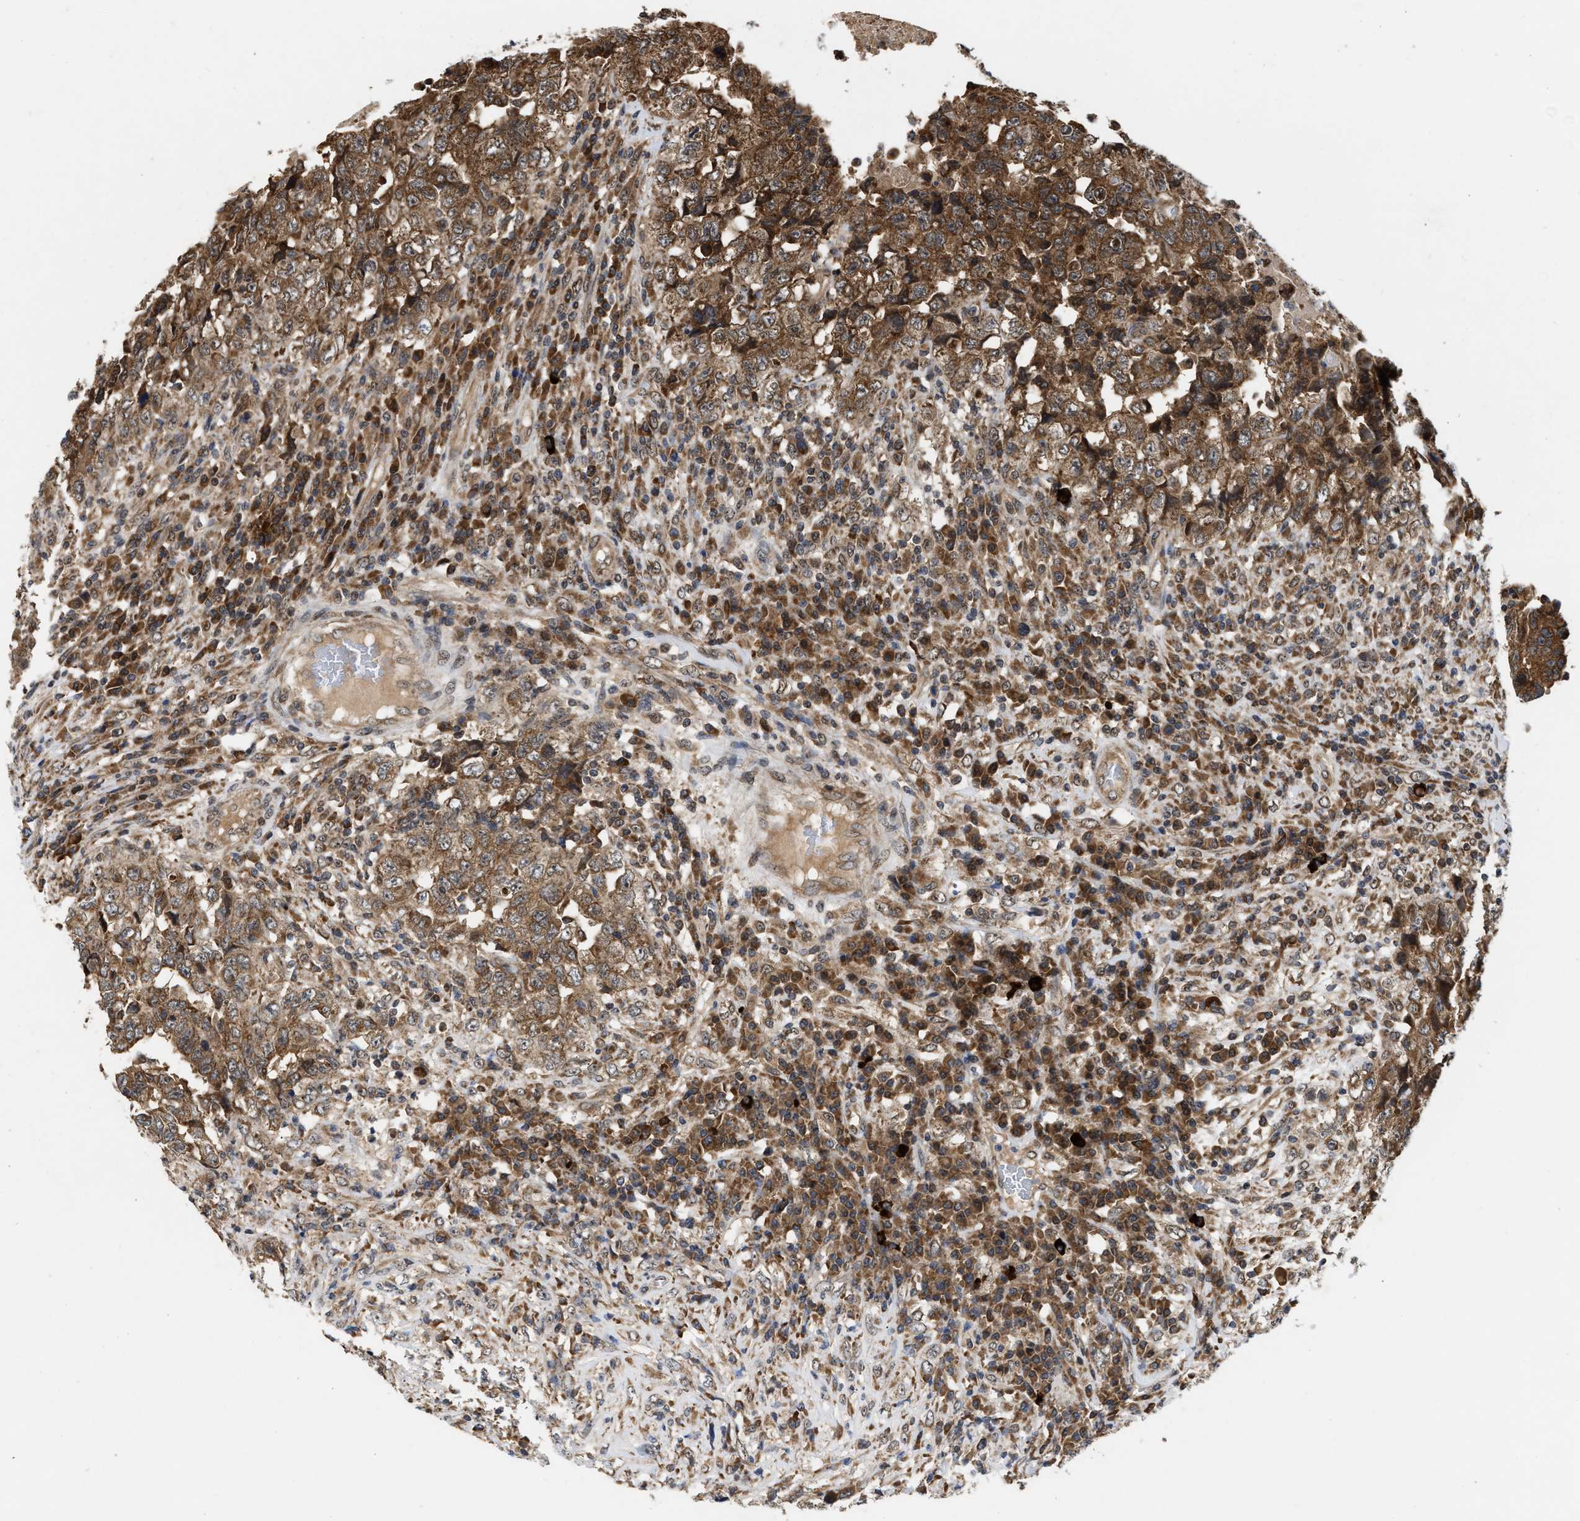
{"staining": {"intensity": "moderate", "quantity": ">75%", "location": "cytoplasmic/membranous"}, "tissue": "testis cancer", "cell_type": "Tumor cells", "image_type": "cancer", "snomed": [{"axis": "morphology", "description": "Necrosis, NOS"}, {"axis": "morphology", "description": "Carcinoma, Embryonal, NOS"}, {"axis": "topography", "description": "Testis"}], "caption": "A photomicrograph showing moderate cytoplasmic/membranous expression in approximately >75% of tumor cells in testis embryonal carcinoma, as visualized by brown immunohistochemical staining.", "gene": "CFLAR", "patient": {"sex": "male", "age": 19}}